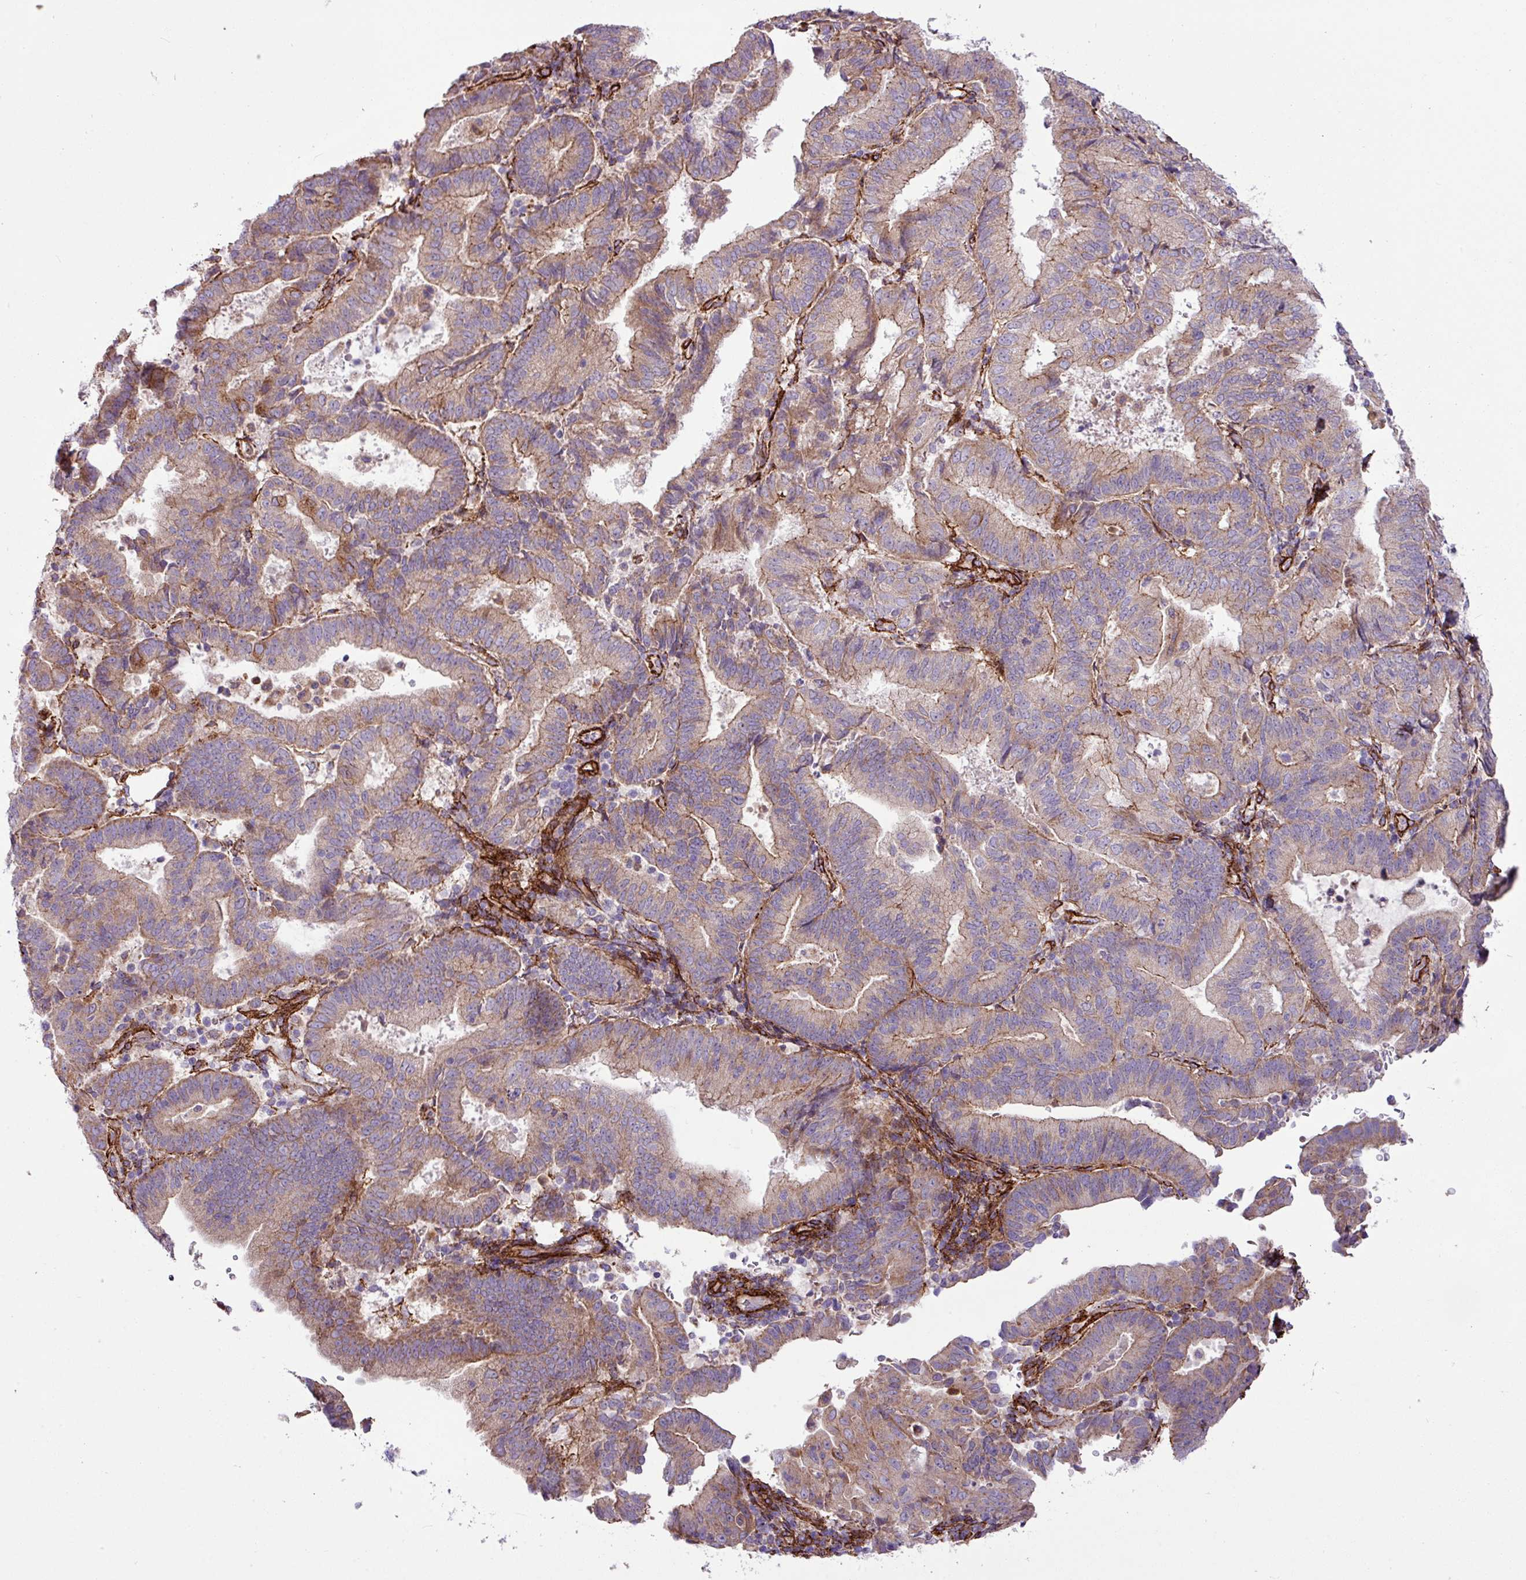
{"staining": {"intensity": "weak", "quantity": ">75%", "location": "cytoplasmic/membranous"}, "tissue": "endometrial cancer", "cell_type": "Tumor cells", "image_type": "cancer", "snomed": [{"axis": "morphology", "description": "Adenocarcinoma, NOS"}, {"axis": "topography", "description": "Endometrium"}], "caption": "Endometrial cancer (adenocarcinoma) was stained to show a protein in brown. There is low levels of weak cytoplasmic/membranous positivity in approximately >75% of tumor cells.", "gene": "FAM47E", "patient": {"sex": "female", "age": 70}}